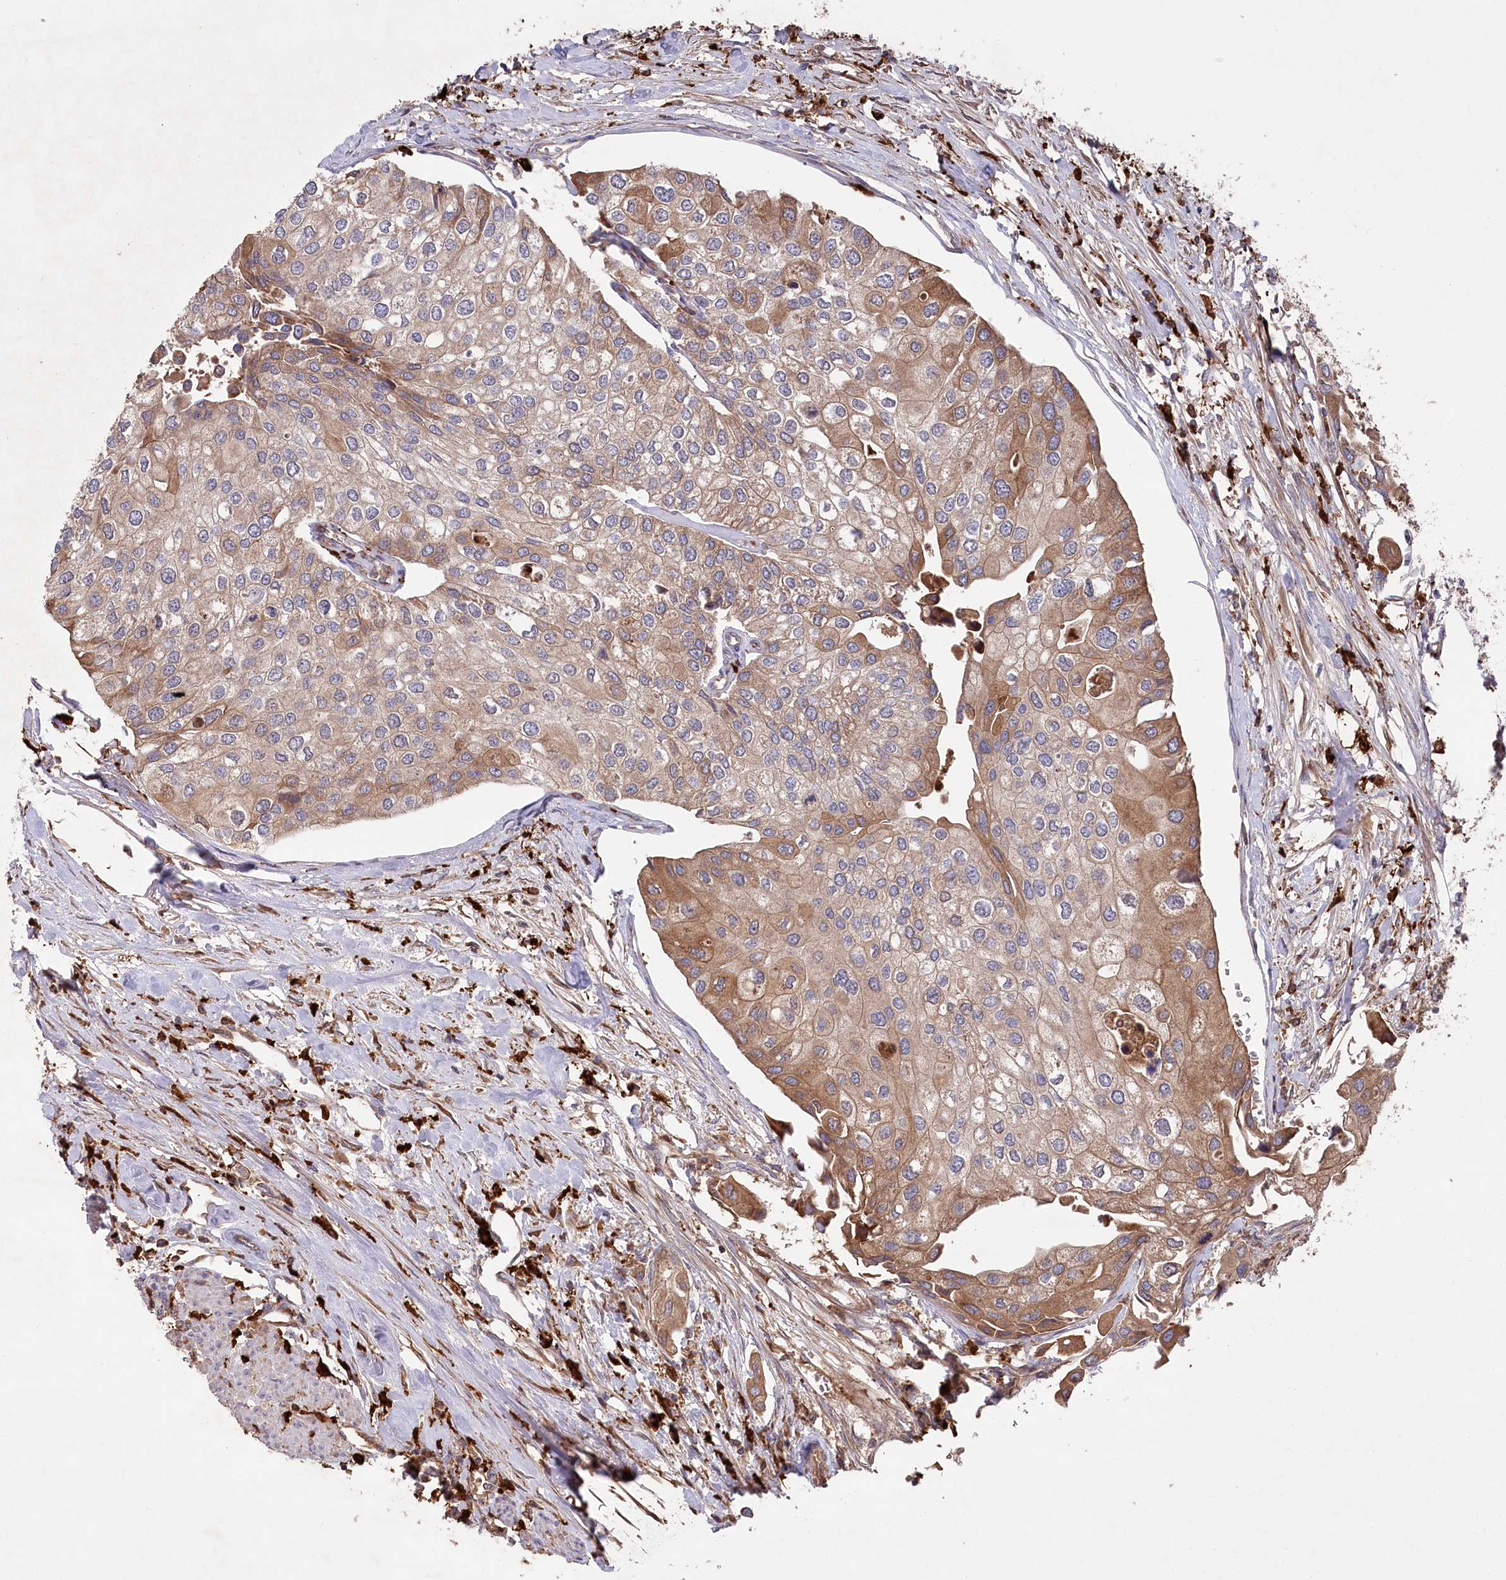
{"staining": {"intensity": "moderate", "quantity": ">75%", "location": "cytoplasmic/membranous"}, "tissue": "urothelial cancer", "cell_type": "Tumor cells", "image_type": "cancer", "snomed": [{"axis": "morphology", "description": "Urothelial carcinoma, High grade"}, {"axis": "topography", "description": "Urinary bladder"}], "caption": "Urothelial cancer stained with a protein marker shows moderate staining in tumor cells.", "gene": "PPP1R21", "patient": {"sex": "male", "age": 64}}